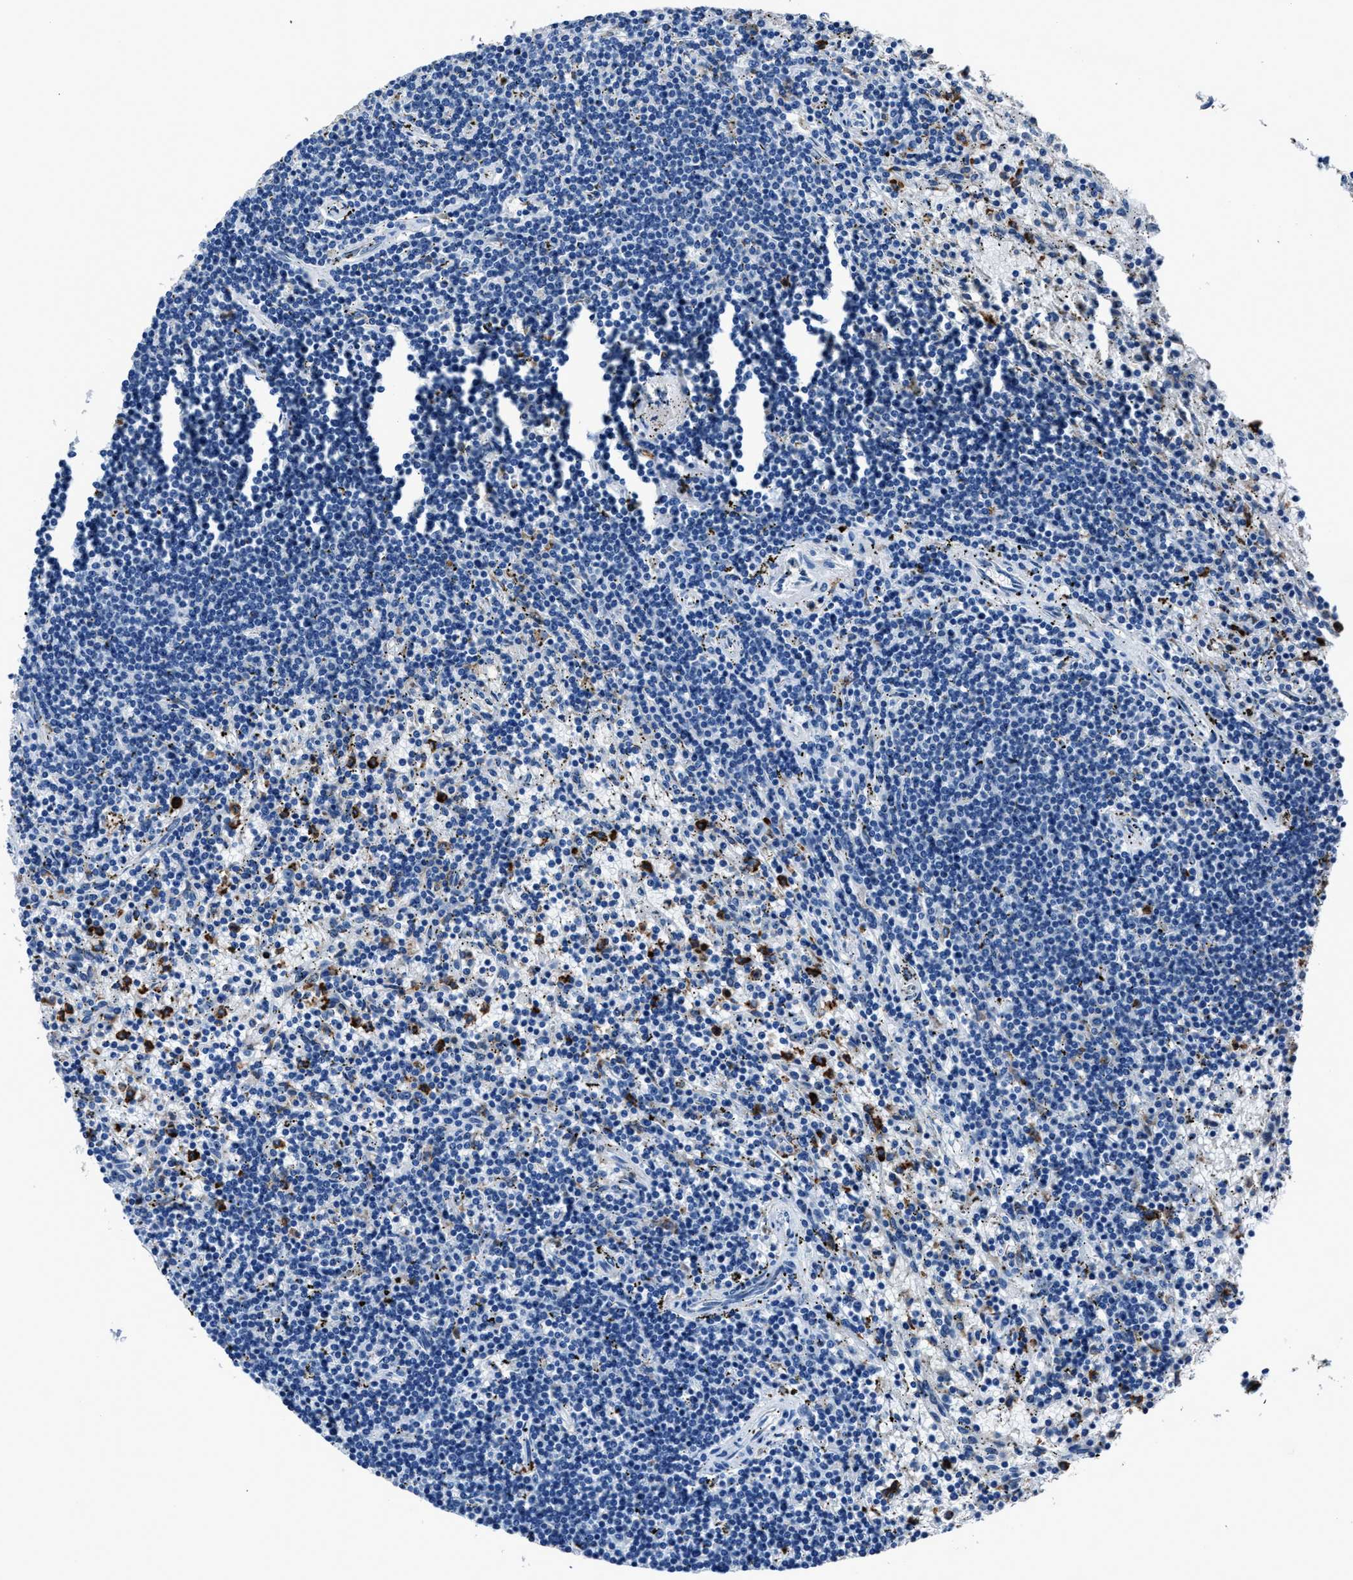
{"staining": {"intensity": "negative", "quantity": "none", "location": "none"}, "tissue": "lymphoma", "cell_type": "Tumor cells", "image_type": "cancer", "snomed": [{"axis": "morphology", "description": "Malignant lymphoma, non-Hodgkin's type, Low grade"}, {"axis": "topography", "description": "Spleen"}], "caption": "Immunohistochemical staining of human lymphoma shows no significant expression in tumor cells.", "gene": "FGL2", "patient": {"sex": "male", "age": 76}}